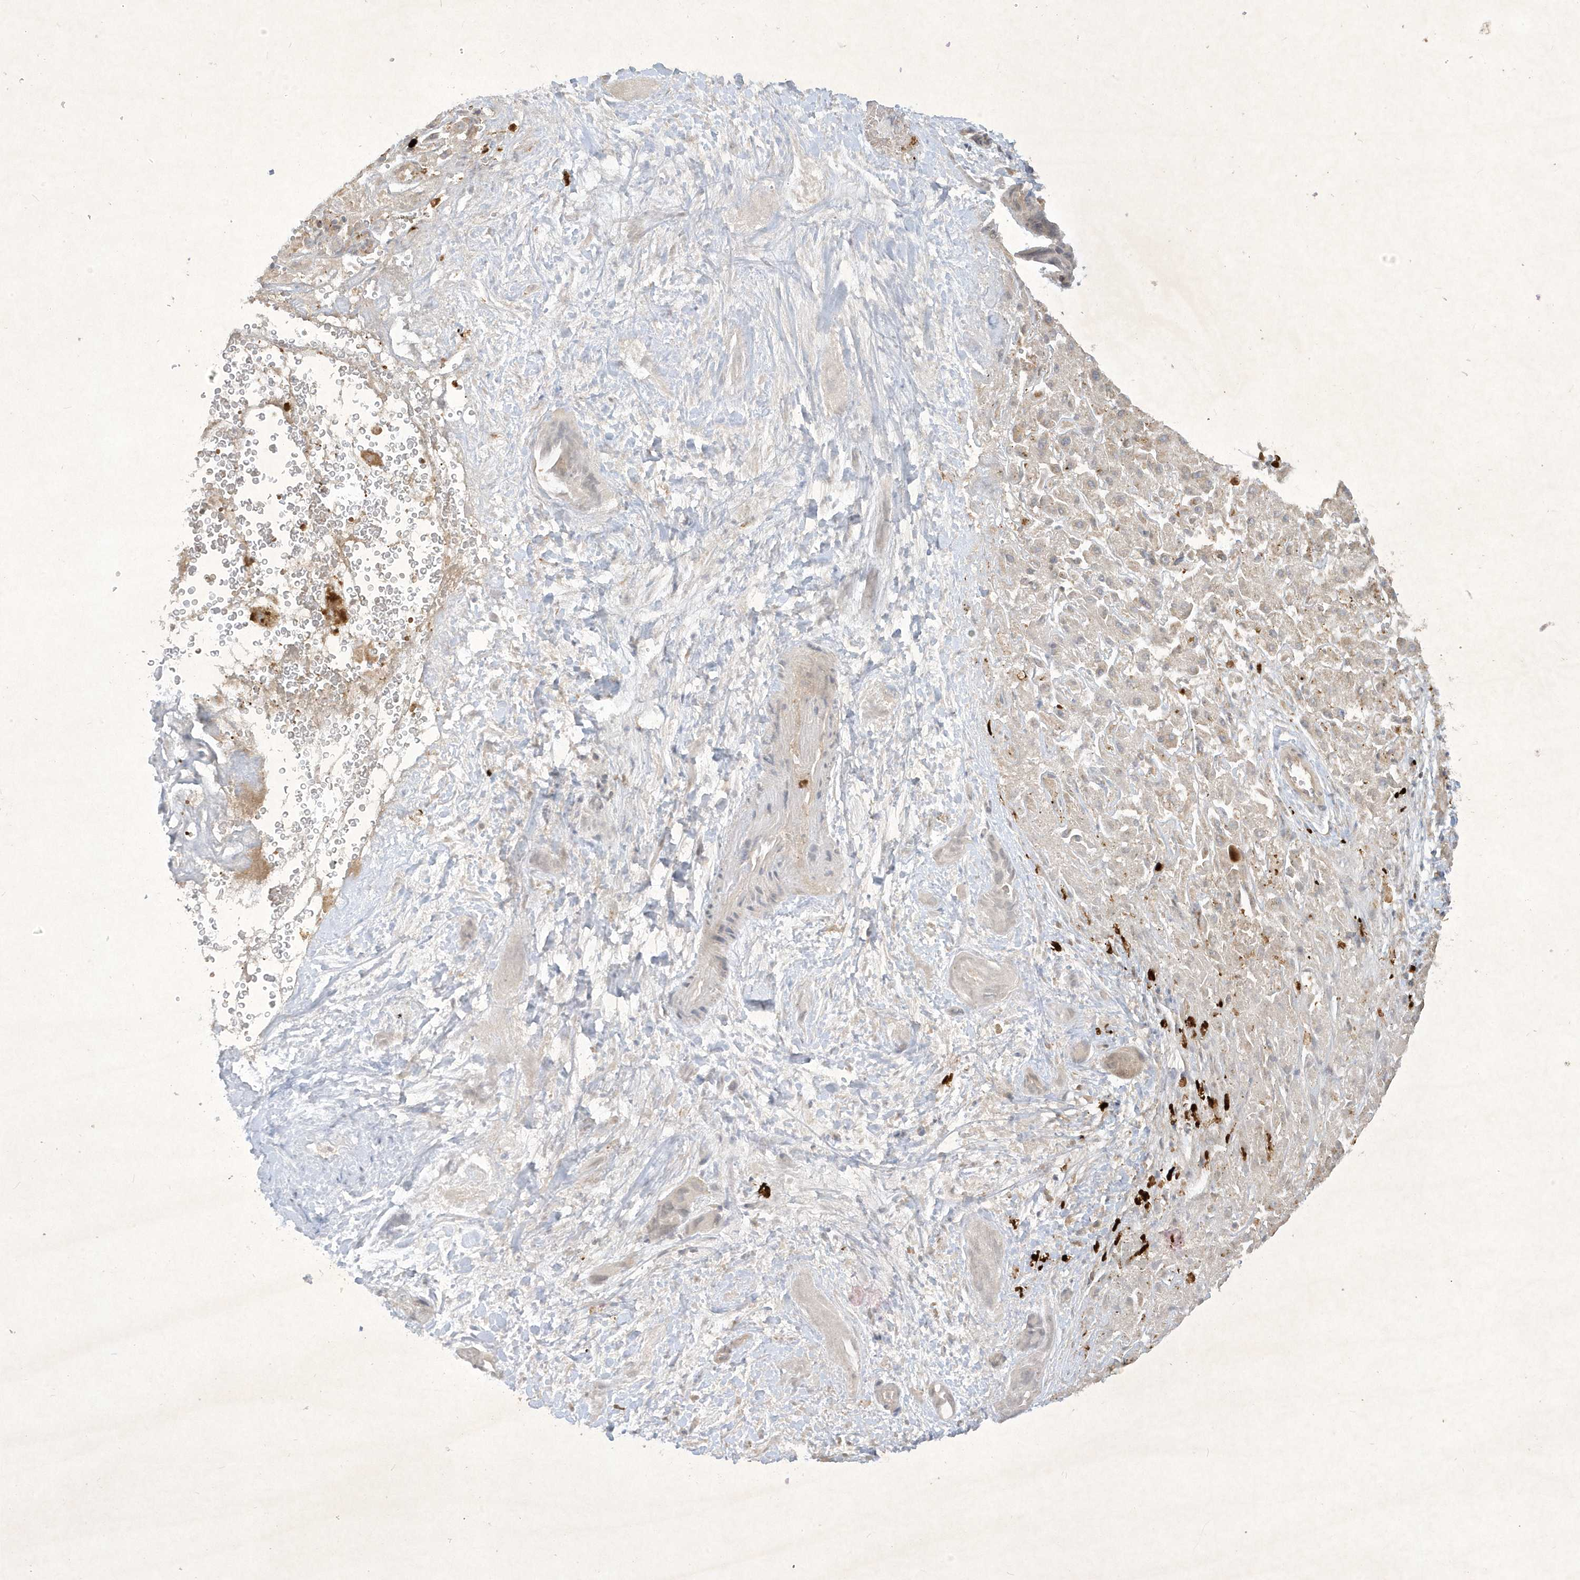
{"staining": {"intensity": "negative", "quantity": "none", "location": "none"}, "tissue": "liver cancer", "cell_type": "Tumor cells", "image_type": "cancer", "snomed": [{"axis": "morphology", "description": "Cholangiocarcinoma"}, {"axis": "topography", "description": "Liver"}], "caption": "Immunohistochemical staining of liver cholangiocarcinoma displays no significant positivity in tumor cells.", "gene": "ZNF213", "patient": {"sex": "female", "age": 52}}